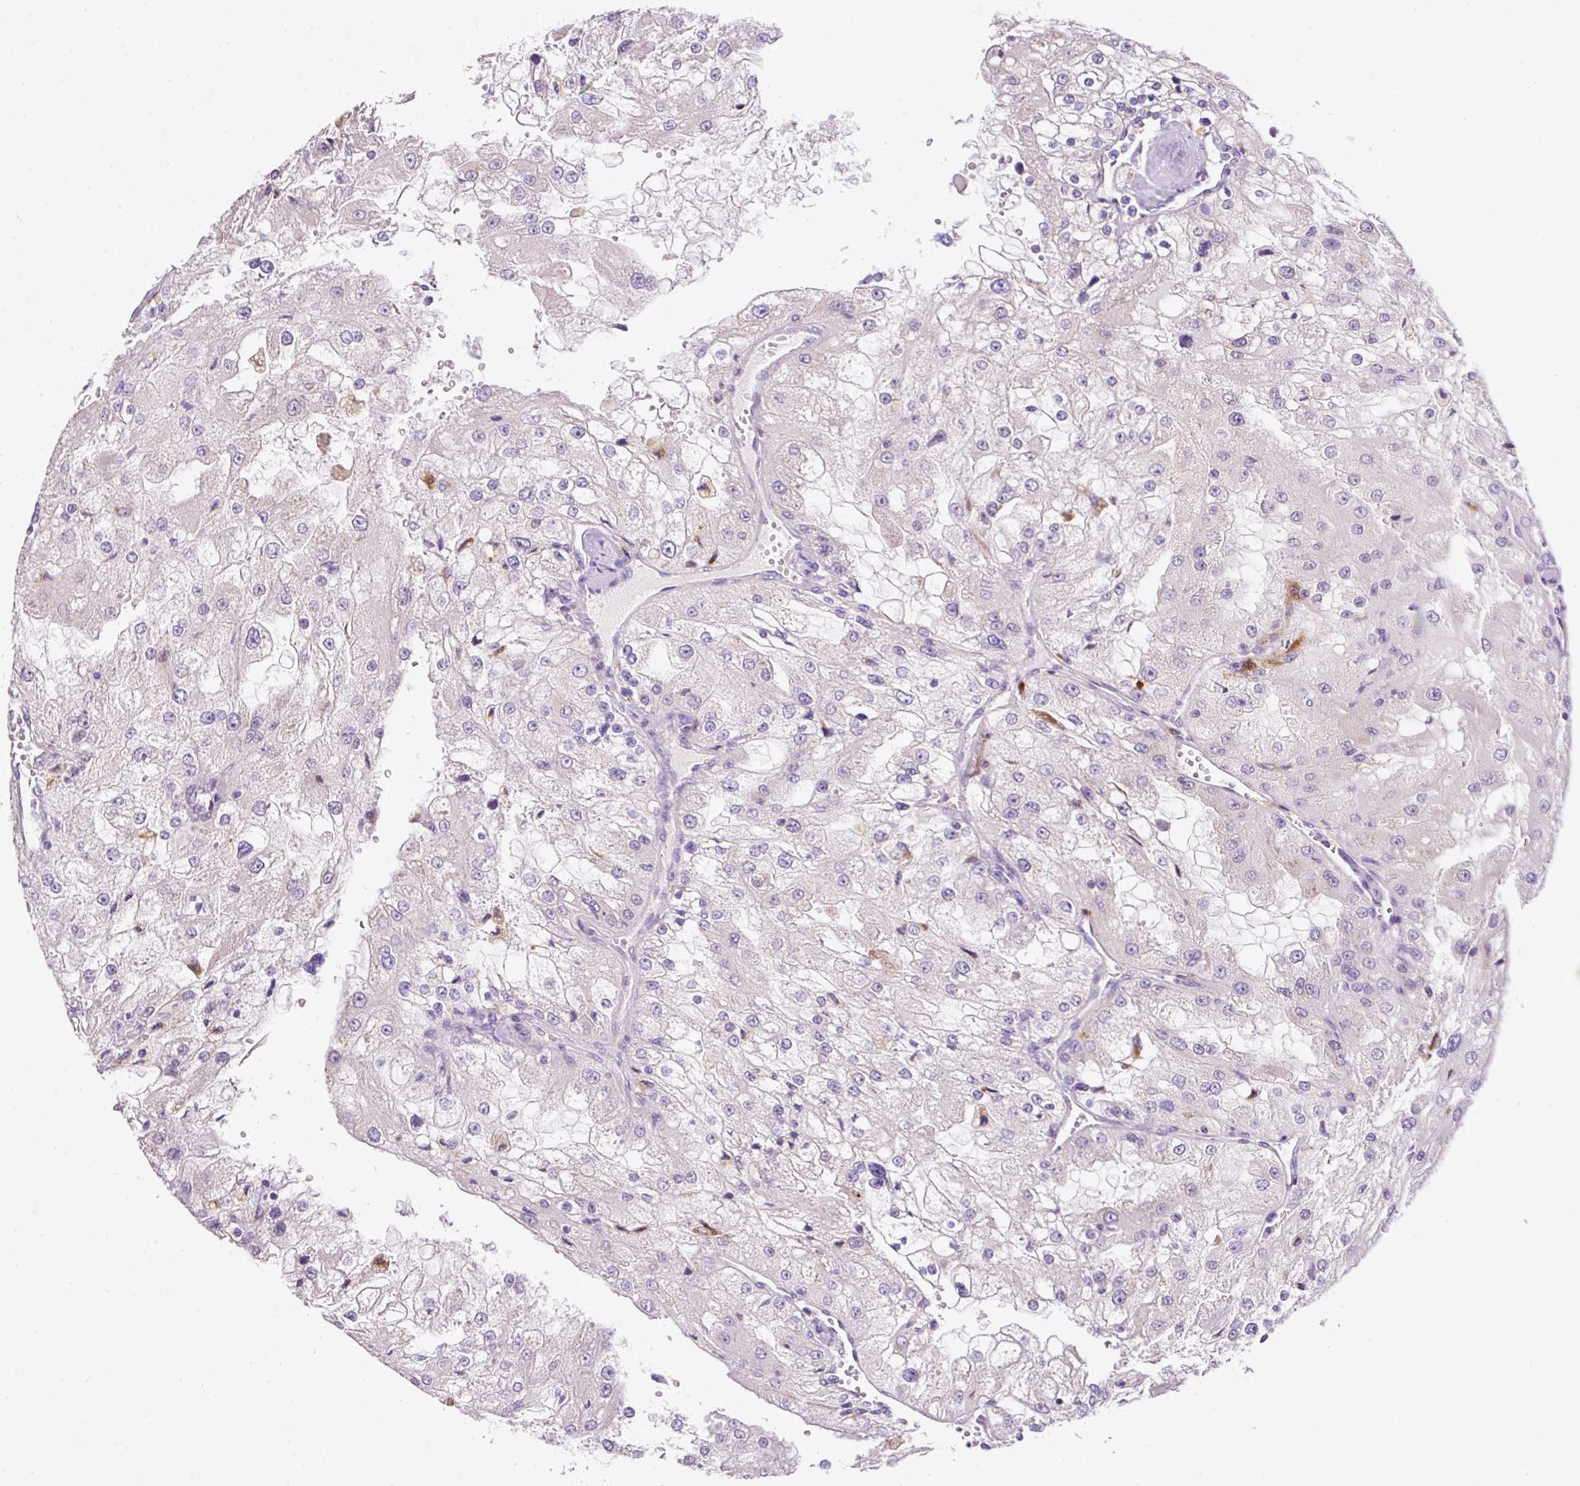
{"staining": {"intensity": "negative", "quantity": "none", "location": "none"}, "tissue": "renal cancer", "cell_type": "Tumor cells", "image_type": "cancer", "snomed": [{"axis": "morphology", "description": "Adenocarcinoma, NOS"}, {"axis": "topography", "description": "Kidney"}], "caption": "DAB (3,3'-diaminobenzidine) immunohistochemical staining of human renal cancer demonstrates no significant expression in tumor cells.", "gene": "HEXB", "patient": {"sex": "female", "age": 74}}